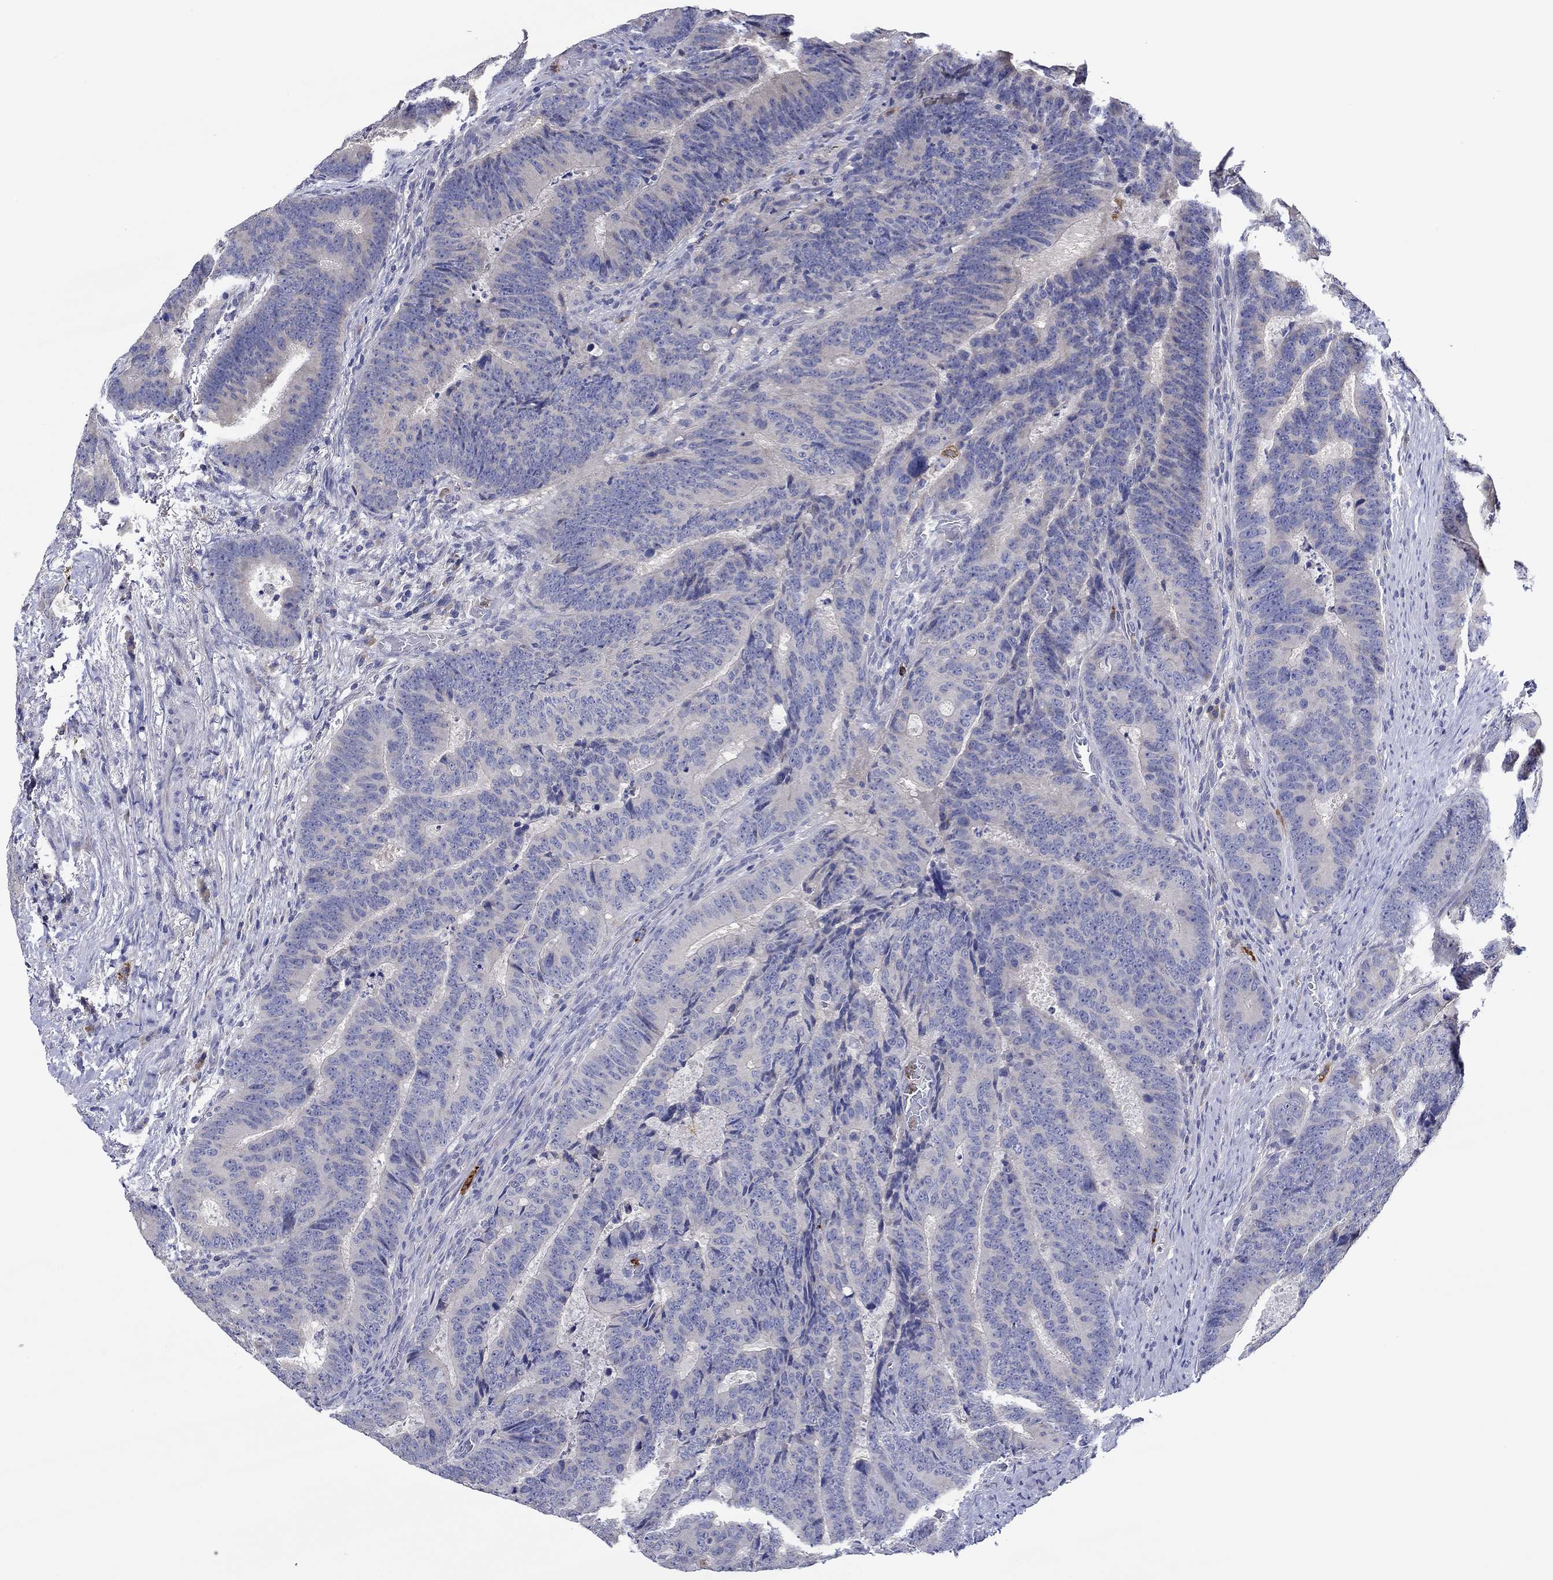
{"staining": {"intensity": "negative", "quantity": "none", "location": "none"}, "tissue": "colorectal cancer", "cell_type": "Tumor cells", "image_type": "cancer", "snomed": [{"axis": "morphology", "description": "Adenocarcinoma, NOS"}, {"axis": "topography", "description": "Colon"}], "caption": "Tumor cells show no significant staining in colorectal cancer.", "gene": "CHIT1", "patient": {"sex": "female", "age": 82}}